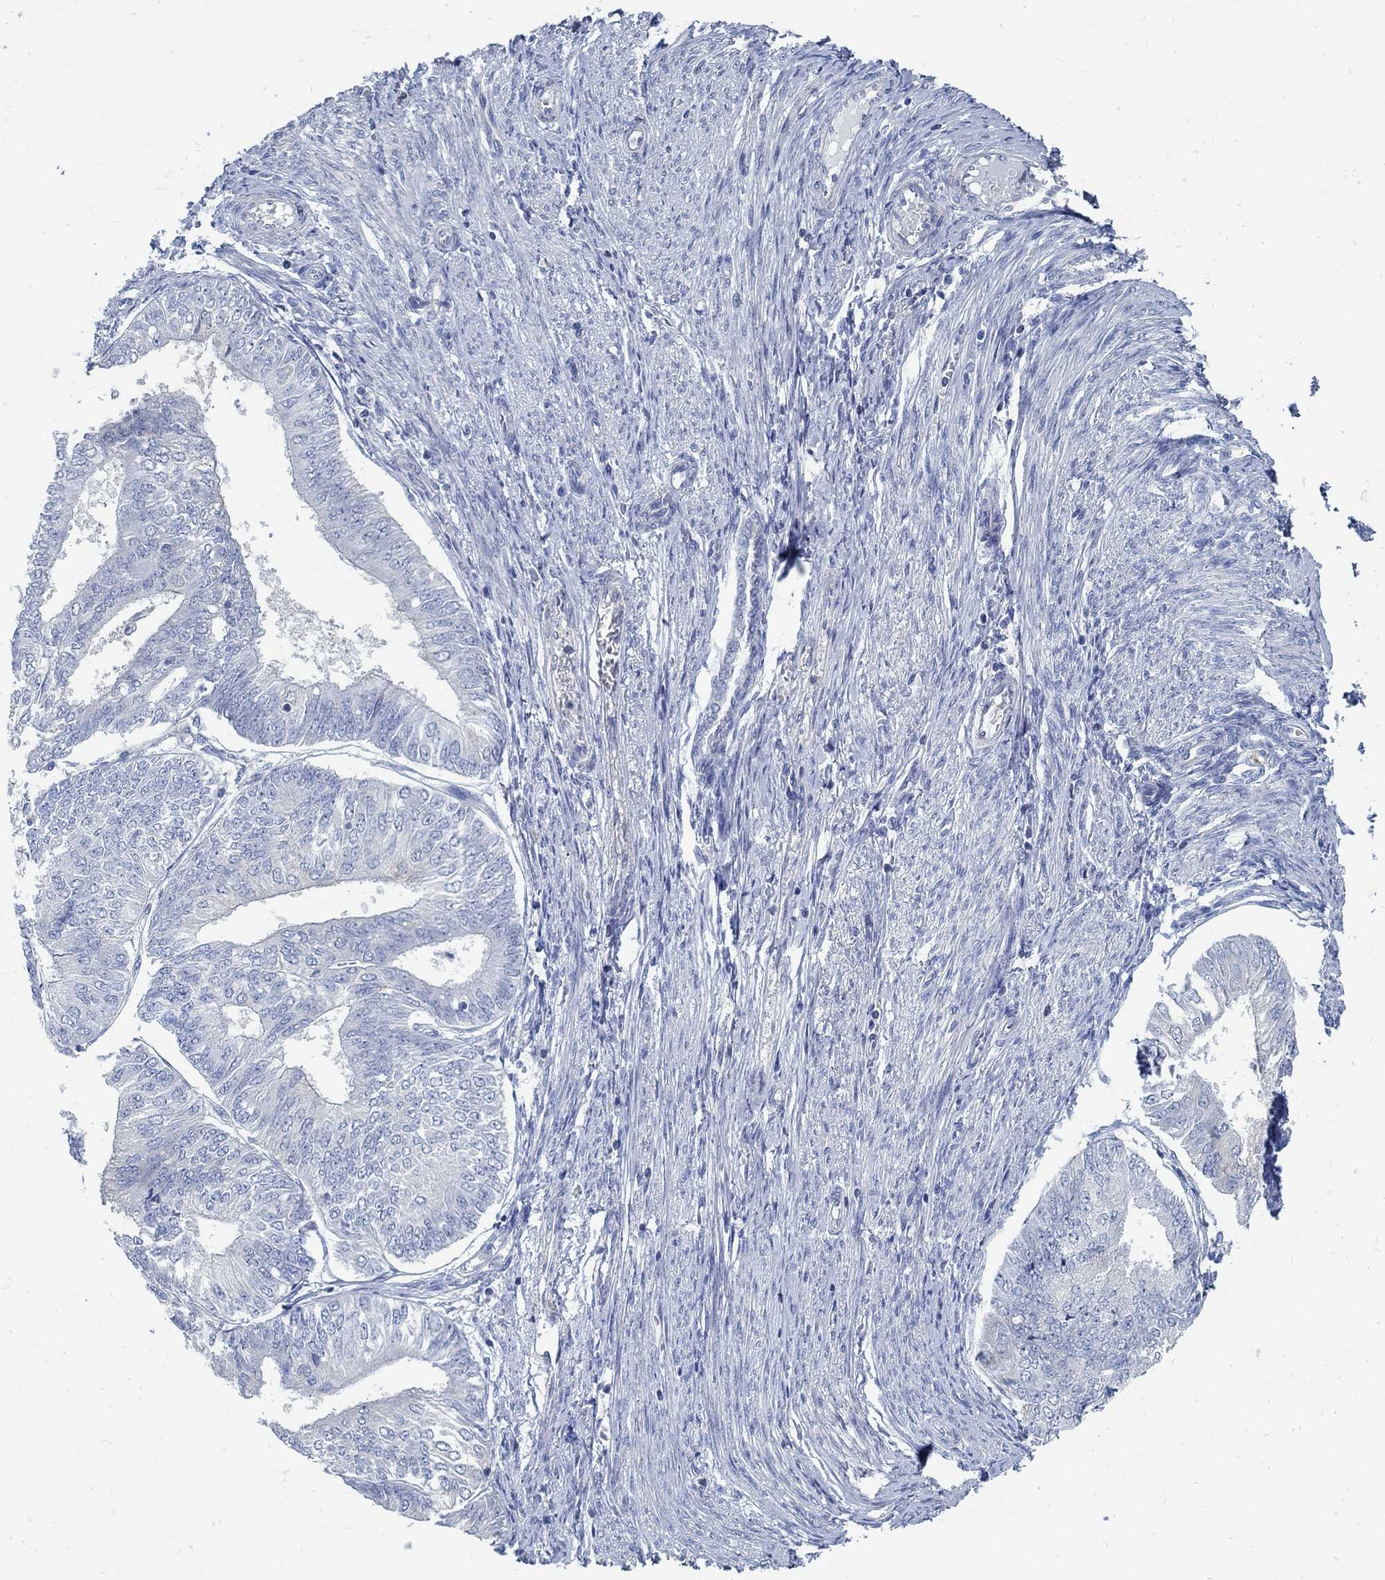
{"staining": {"intensity": "negative", "quantity": "none", "location": "none"}, "tissue": "endometrial cancer", "cell_type": "Tumor cells", "image_type": "cancer", "snomed": [{"axis": "morphology", "description": "Adenocarcinoma, NOS"}, {"axis": "topography", "description": "Endometrium"}], "caption": "DAB immunohistochemical staining of human endometrial cancer demonstrates no significant expression in tumor cells.", "gene": "PCDH11X", "patient": {"sex": "female", "age": 58}}